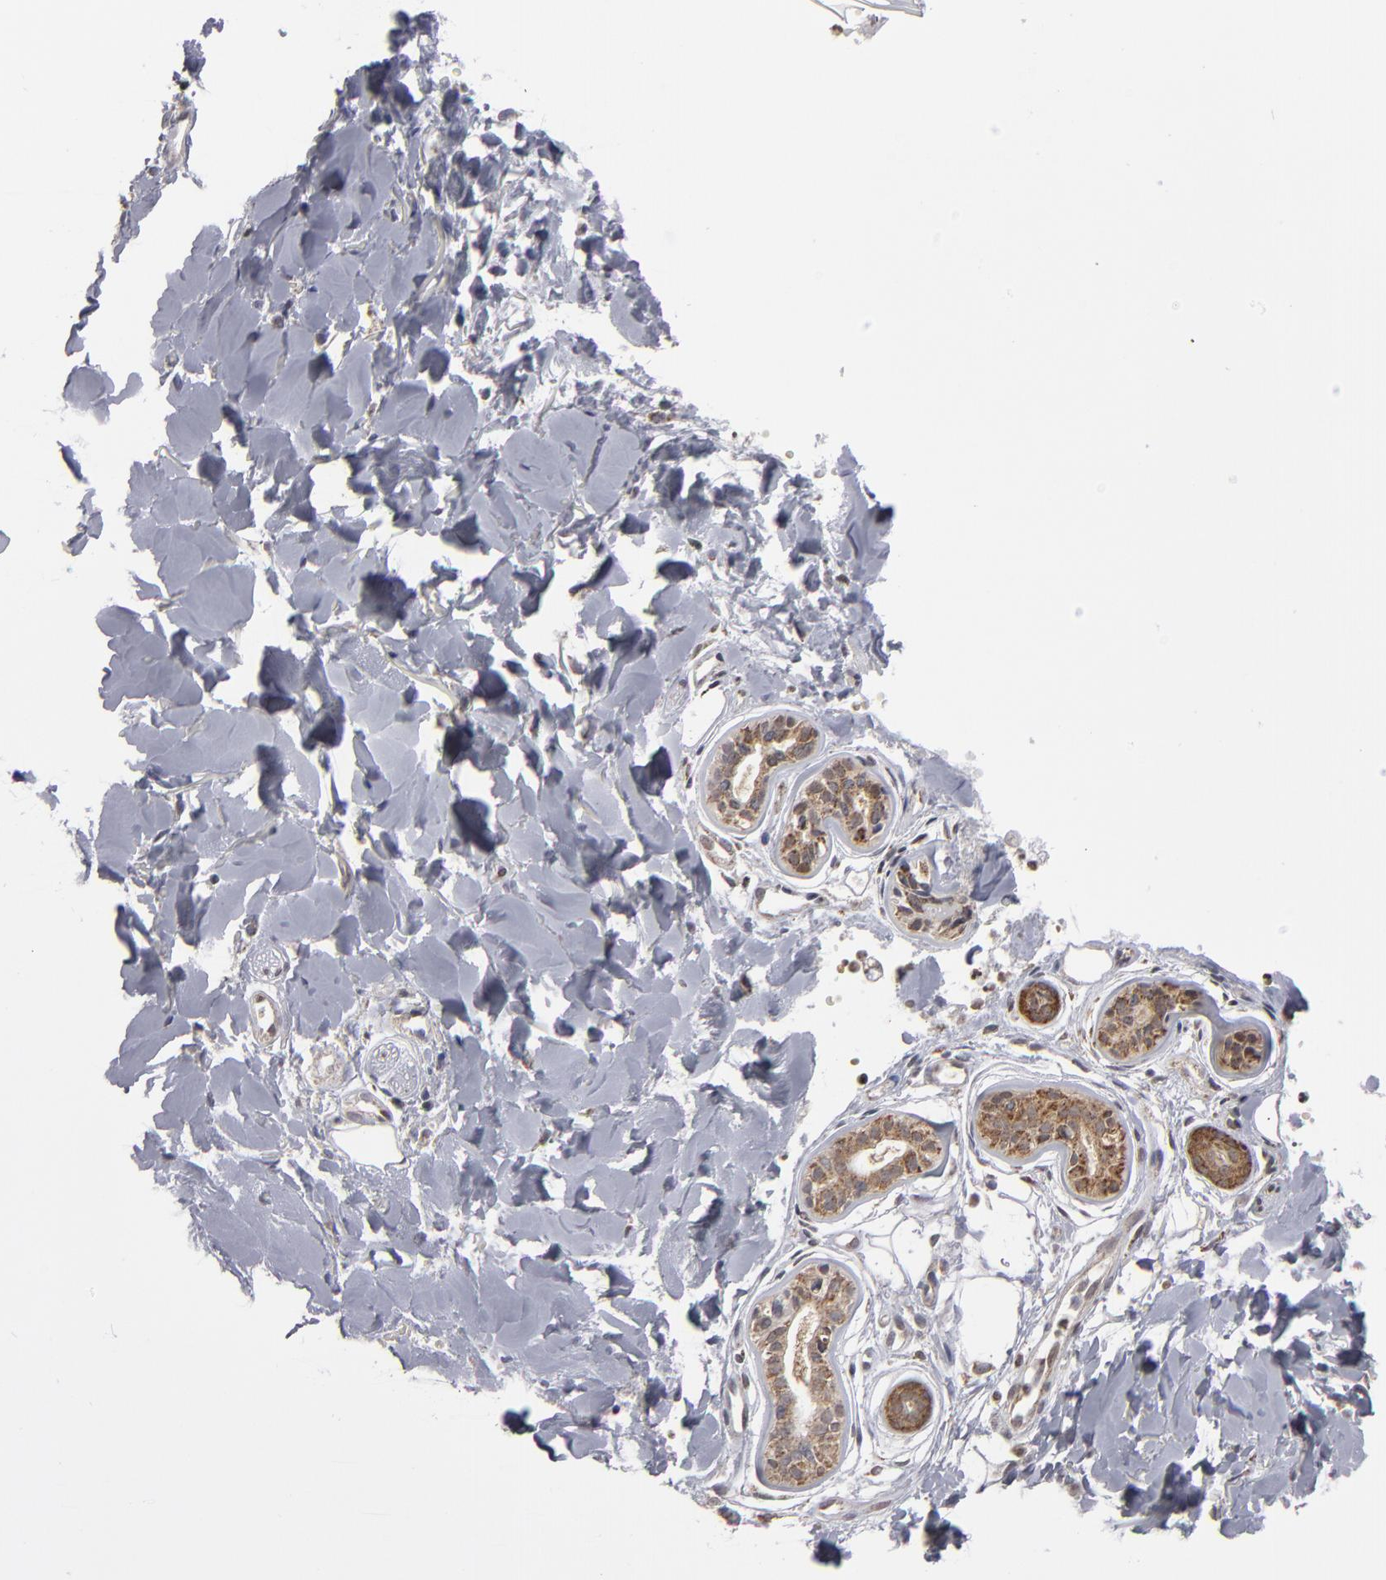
{"staining": {"intensity": "weak", "quantity": "<25%", "location": "nuclear"}, "tissue": "skin", "cell_type": "Epidermal cells", "image_type": "normal", "snomed": [{"axis": "morphology", "description": "Normal tissue, NOS"}, {"axis": "morphology", "description": "Inflammation, NOS"}, {"axis": "topography", "description": "Soft tissue"}, {"axis": "topography", "description": "Anal"}], "caption": "Immunohistochemistry histopathology image of normal skin stained for a protein (brown), which displays no expression in epidermal cells. The staining was performed using DAB (3,3'-diaminobenzidine) to visualize the protein expression in brown, while the nuclei were stained in blue with hematoxylin (Magnification: 20x).", "gene": "ODF2", "patient": {"sex": "female", "age": 15}}